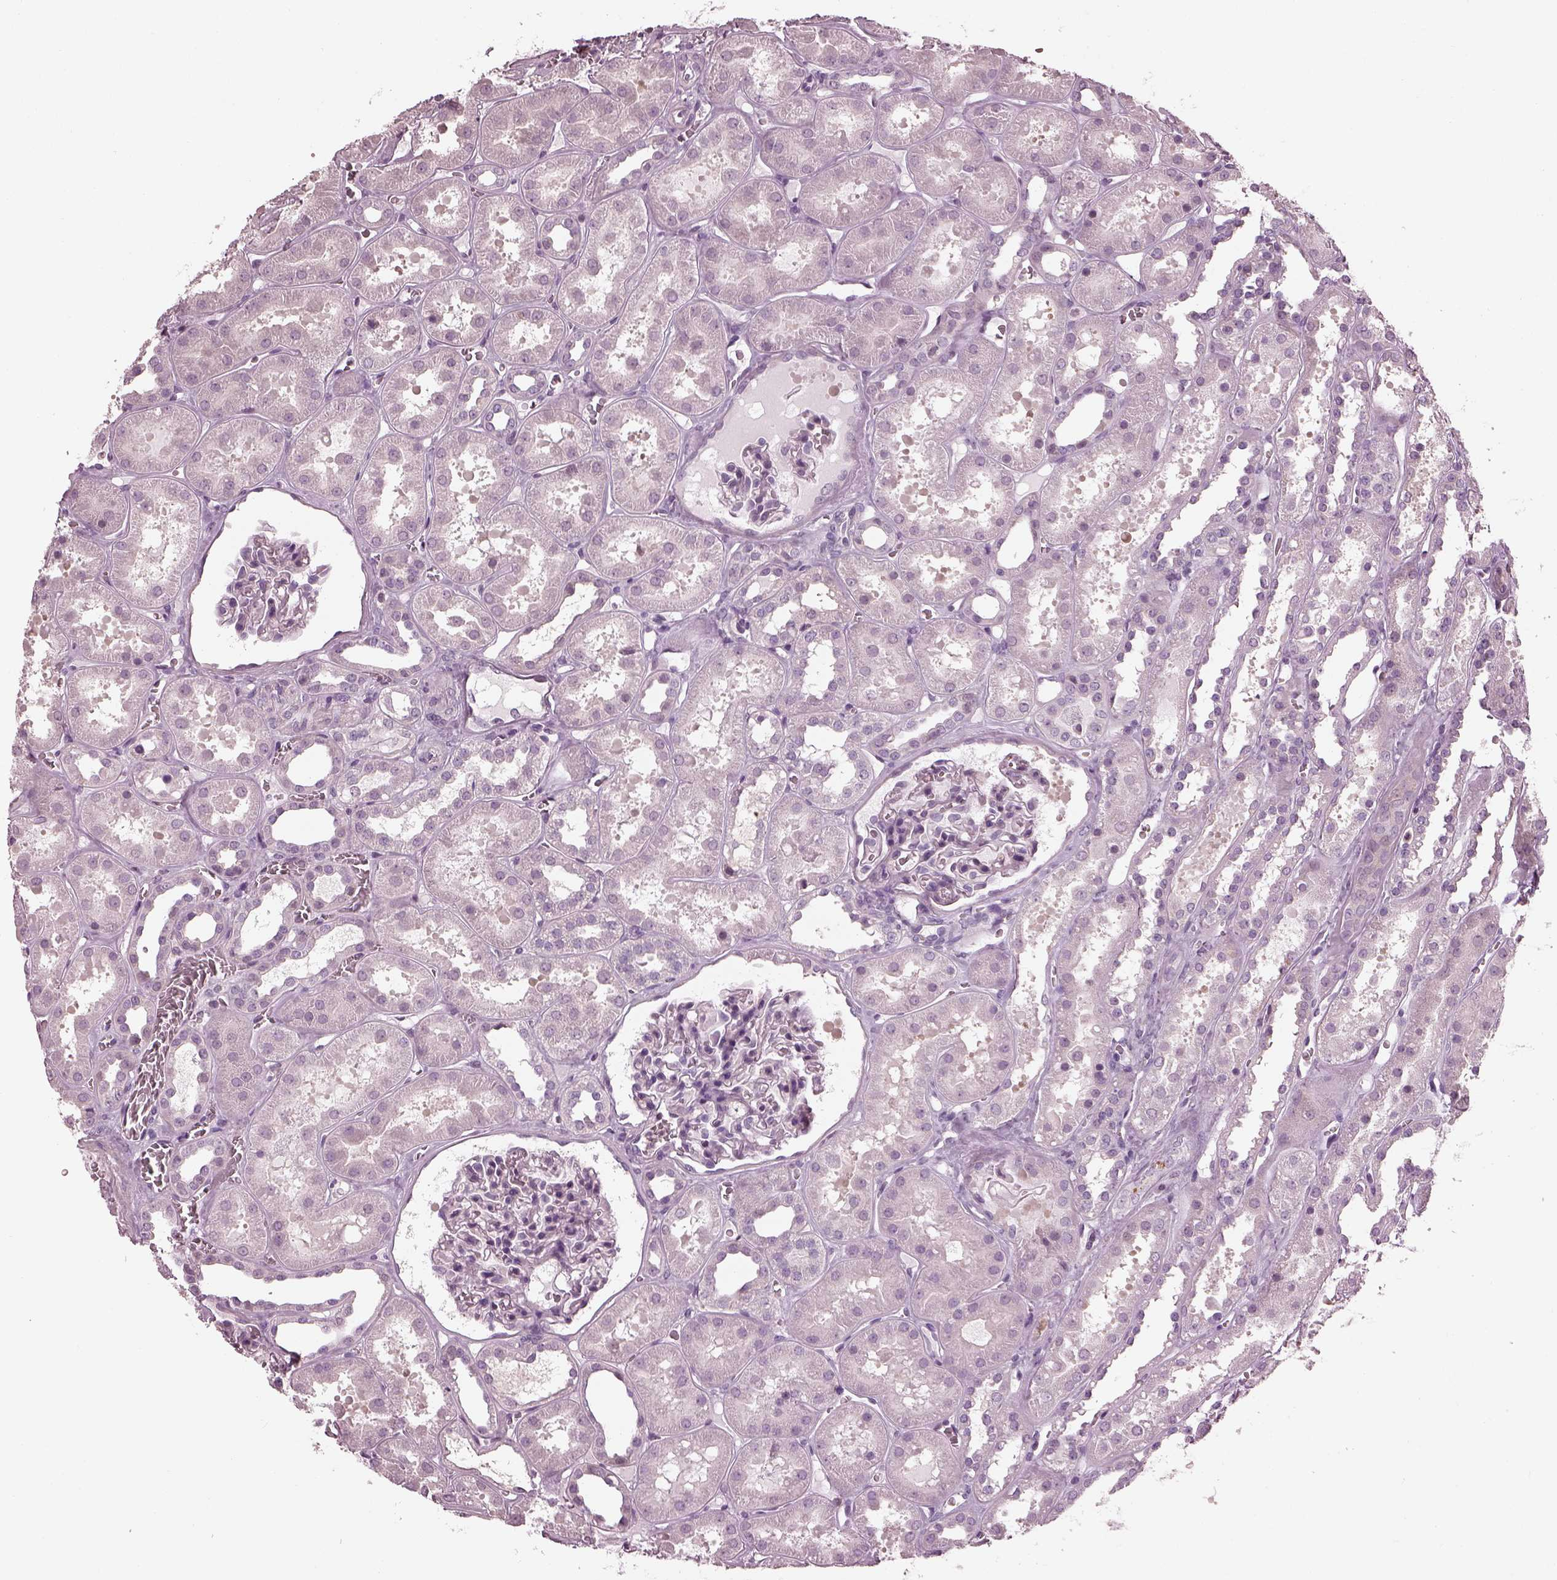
{"staining": {"intensity": "negative", "quantity": "none", "location": "none"}, "tissue": "kidney", "cell_type": "Cells in glomeruli", "image_type": "normal", "snomed": [{"axis": "morphology", "description": "Normal tissue, NOS"}, {"axis": "topography", "description": "Kidney"}], "caption": "Image shows no significant protein expression in cells in glomeruli of normal kidney. The staining was performed using DAB (3,3'-diaminobenzidine) to visualize the protein expression in brown, while the nuclei were stained in blue with hematoxylin (Magnification: 20x).", "gene": "BFSP1", "patient": {"sex": "female", "age": 41}}